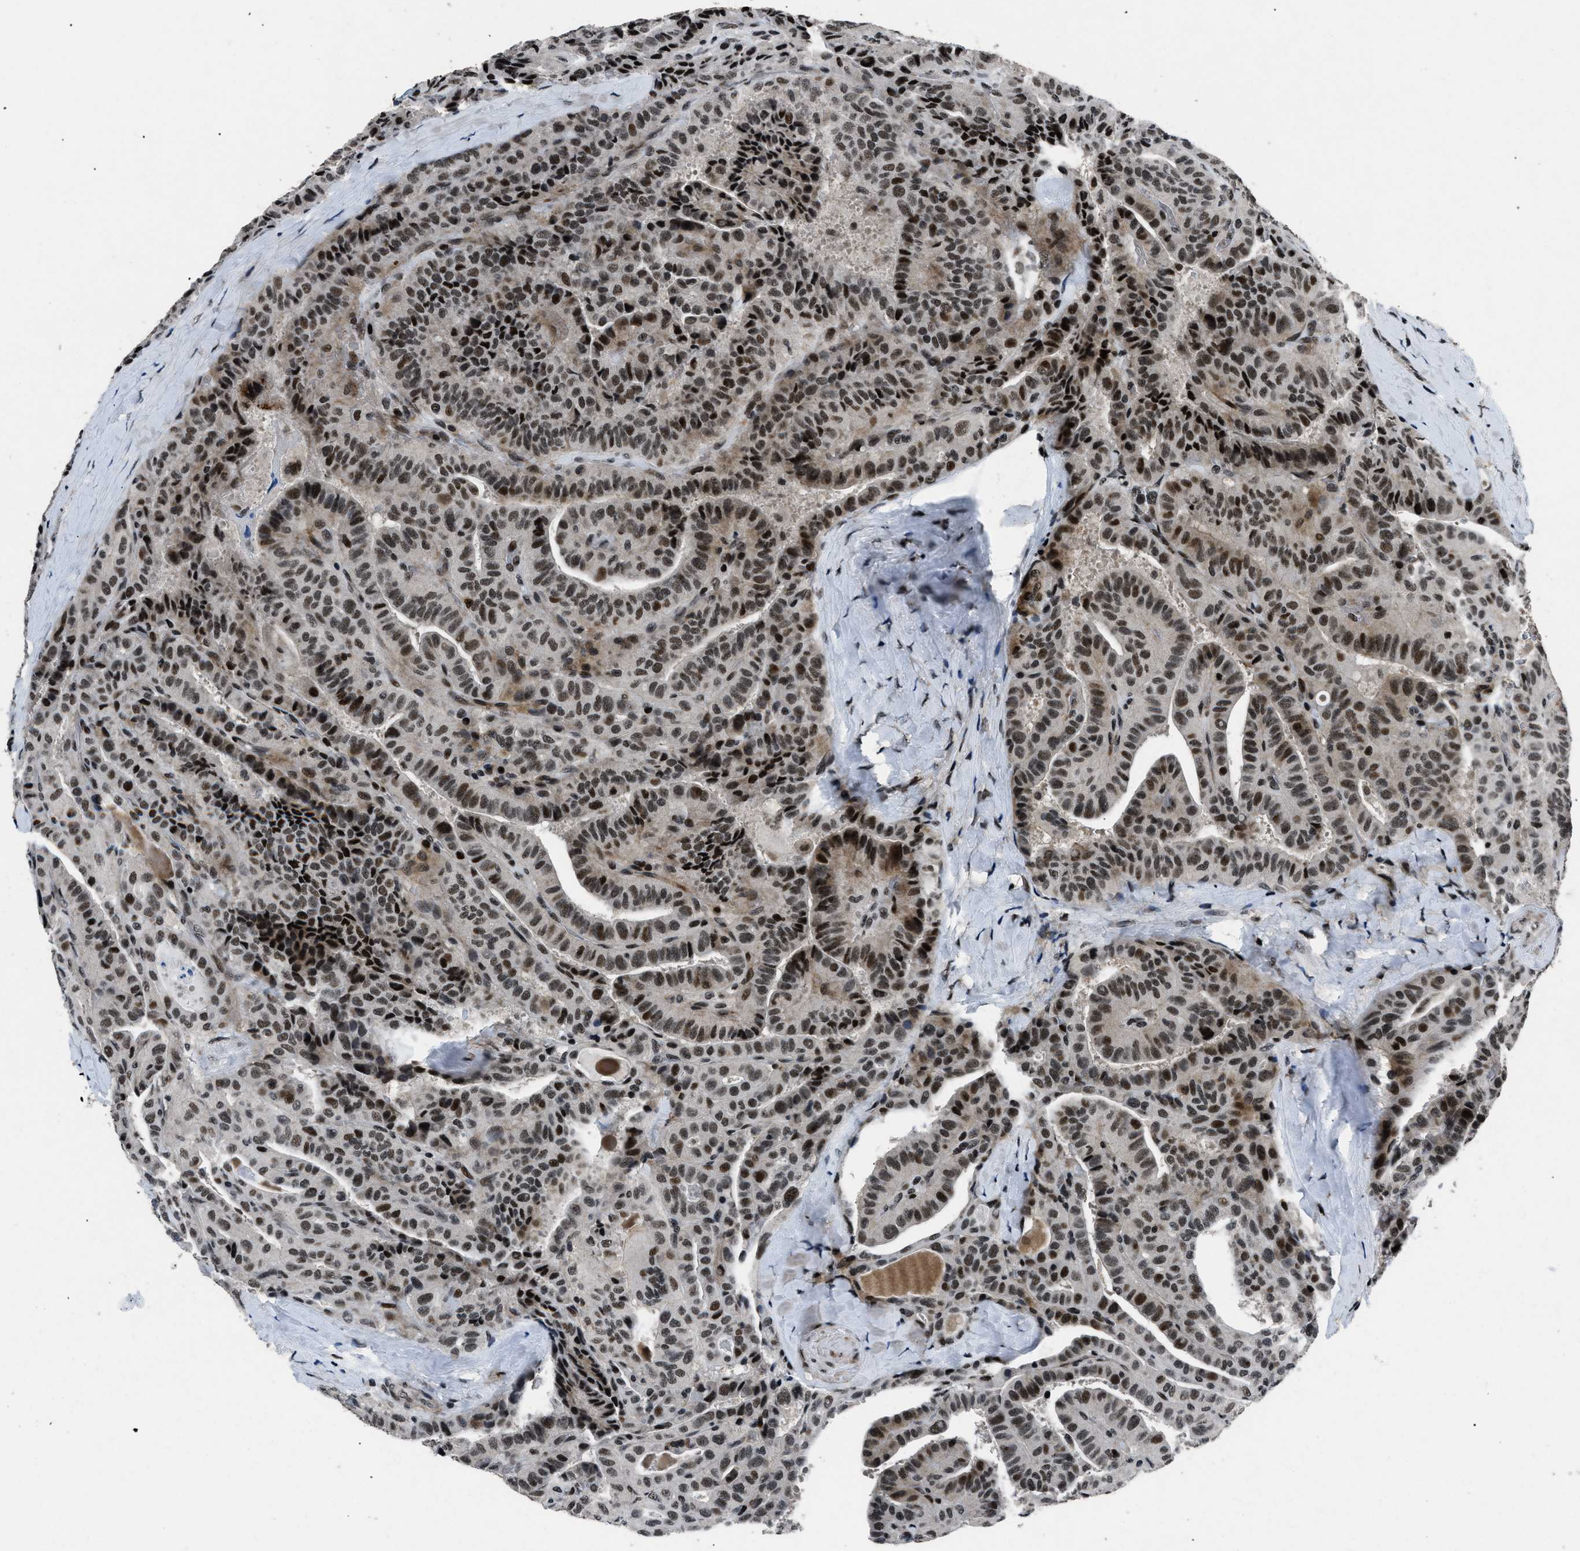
{"staining": {"intensity": "strong", "quantity": ">75%", "location": "nuclear"}, "tissue": "thyroid cancer", "cell_type": "Tumor cells", "image_type": "cancer", "snomed": [{"axis": "morphology", "description": "Papillary adenocarcinoma, NOS"}, {"axis": "topography", "description": "Thyroid gland"}], "caption": "Human thyroid cancer (papillary adenocarcinoma) stained with a protein marker shows strong staining in tumor cells.", "gene": "SMARCB1", "patient": {"sex": "male", "age": 77}}